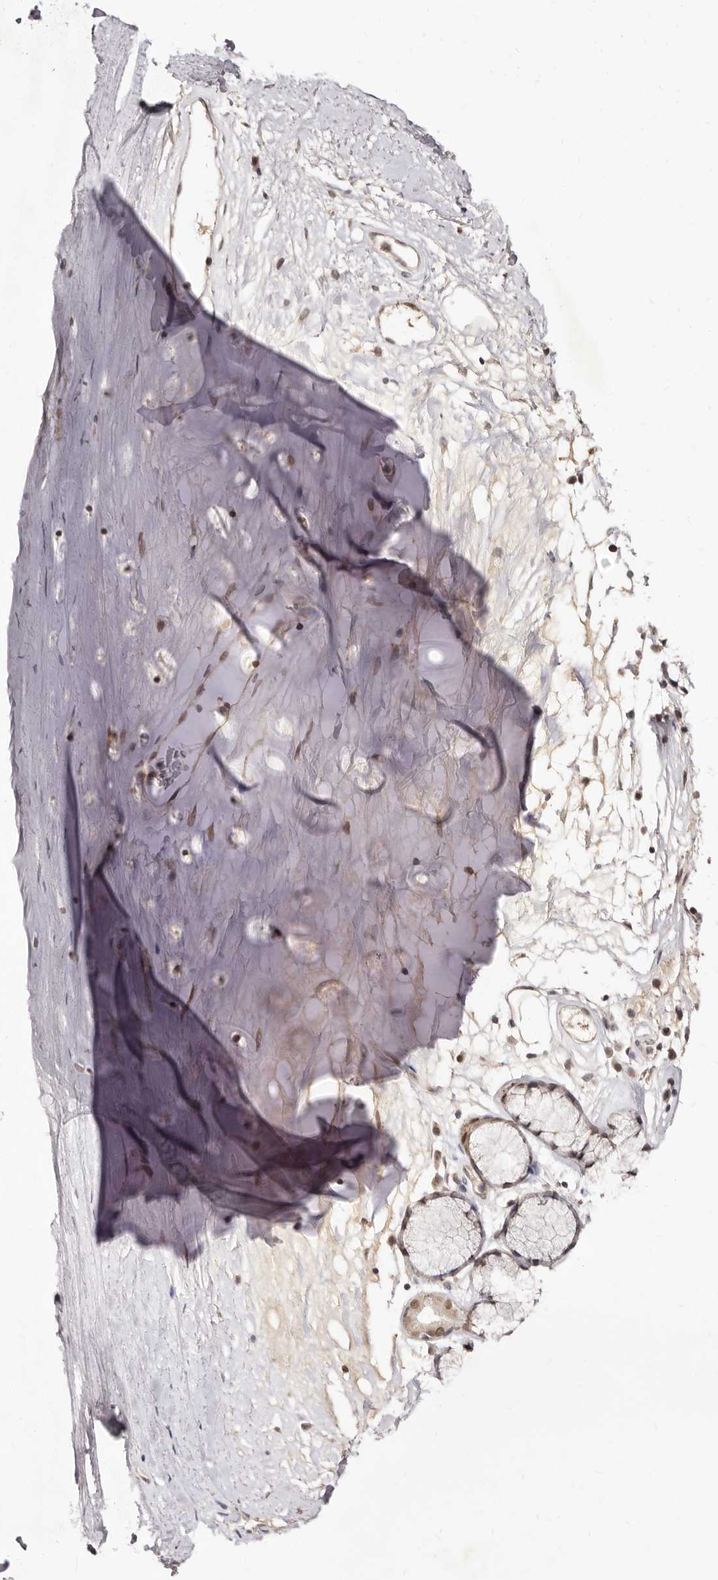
{"staining": {"intensity": "weak", "quantity": "<25%", "location": "cytoplasmic/membranous"}, "tissue": "adipose tissue", "cell_type": "Adipocytes", "image_type": "normal", "snomed": [{"axis": "morphology", "description": "Normal tissue, NOS"}, {"axis": "topography", "description": "Cartilage tissue"}], "caption": "Adipose tissue was stained to show a protein in brown. There is no significant staining in adipocytes. (Immunohistochemistry, brightfield microscopy, high magnification).", "gene": "LCORL", "patient": {"sex": "female", "age": 63}}